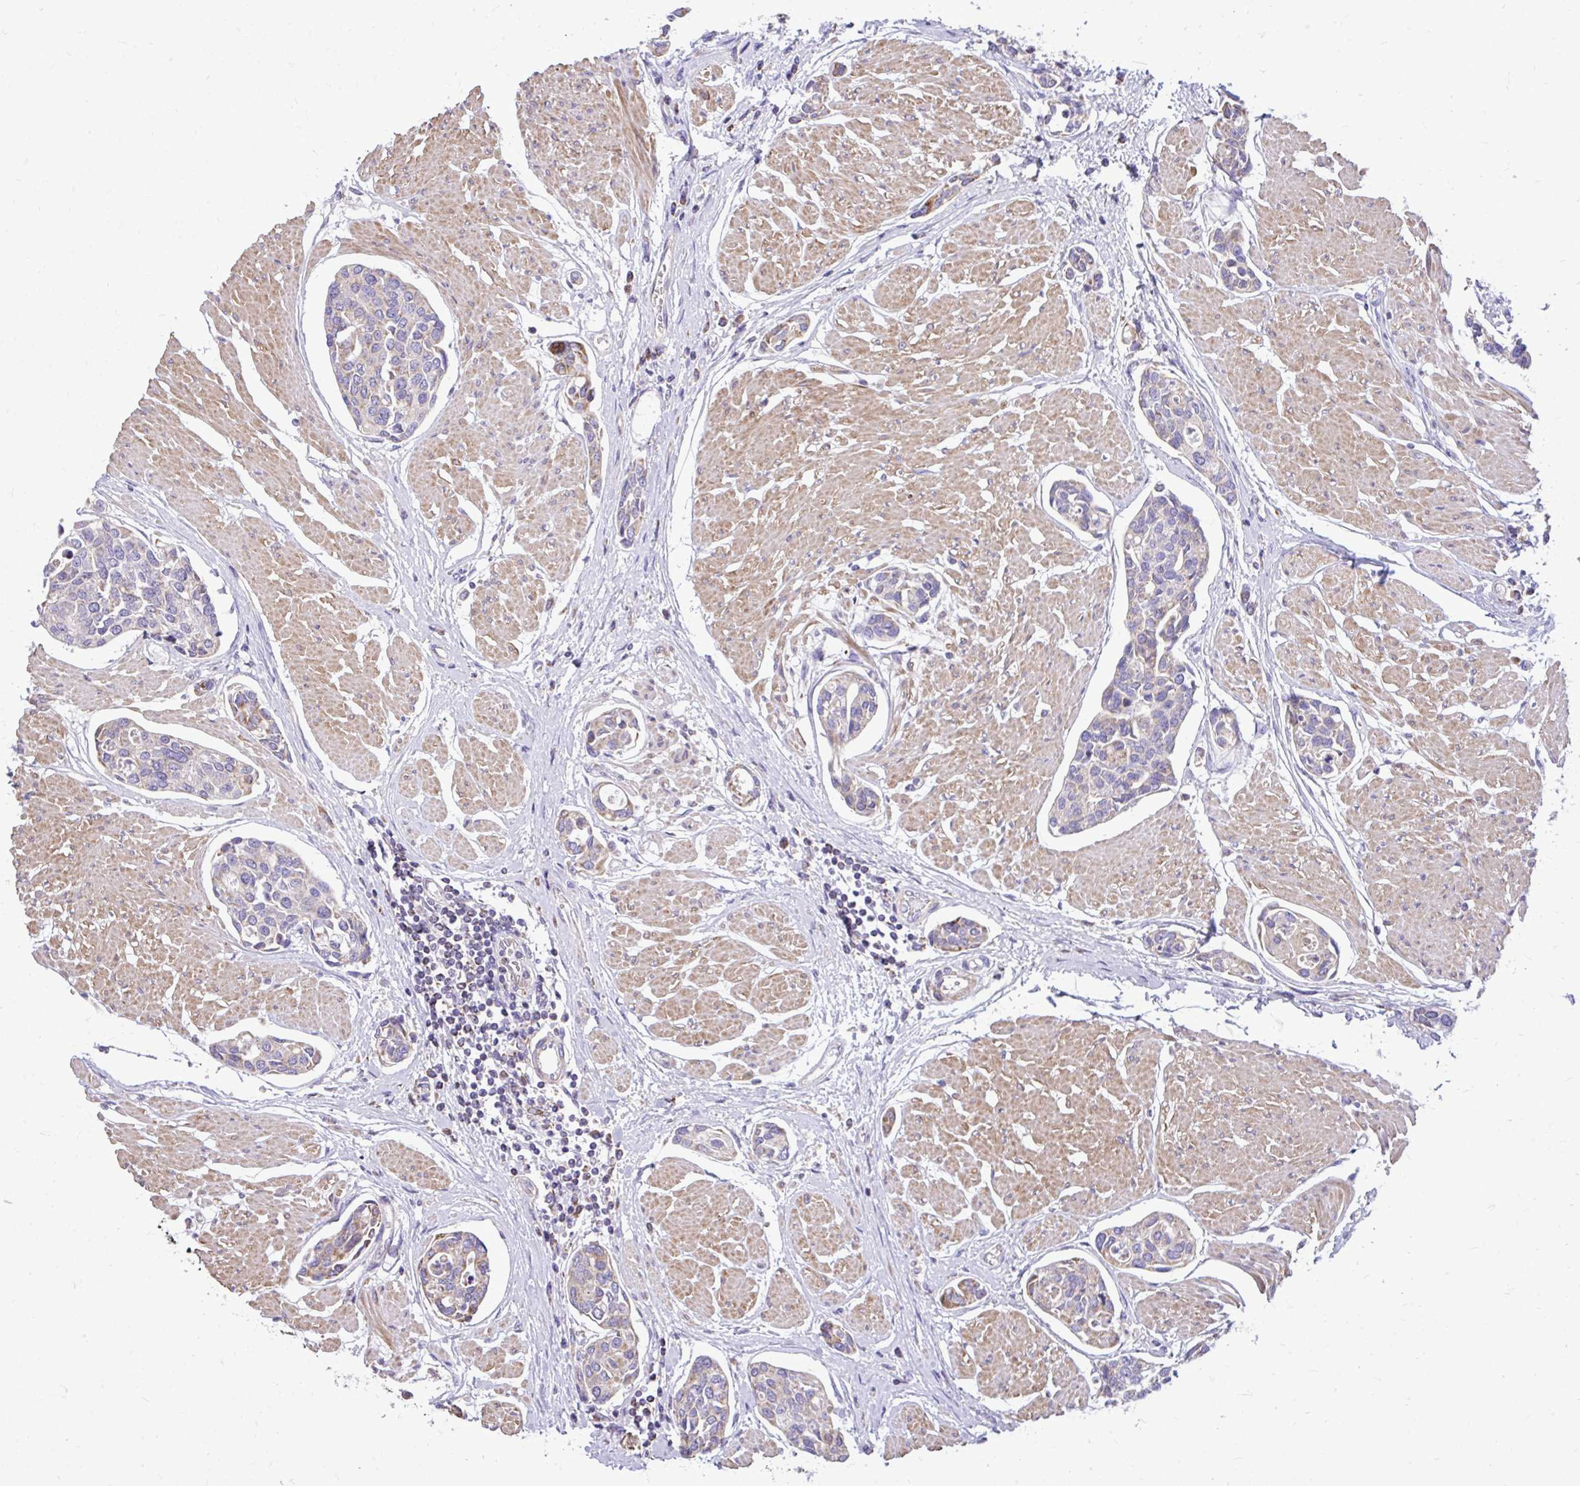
{"staining": {"intensity": "negative", "quantity": "none", "location": "none"}, "tissue": "urothelial cancer", "cell_type": "Tumor cells", "image_type": "cancer", "snomed": [{"axis": "morphology", "description": "Urothelial carcinoma, High grade"}, {"axis": "topography", "description": "Urinary bladder"}], "caption": "Immunohistochemistry (IHC) micrograph of neoplastic tissue: human urothelial carcinoma (high-grade) stained with DAB shows no significant protein staining in tumor cells. Nuclei are stained in blue.", "gene": "ATP13A2", "patient": {"sex": "male", "age": 78}}